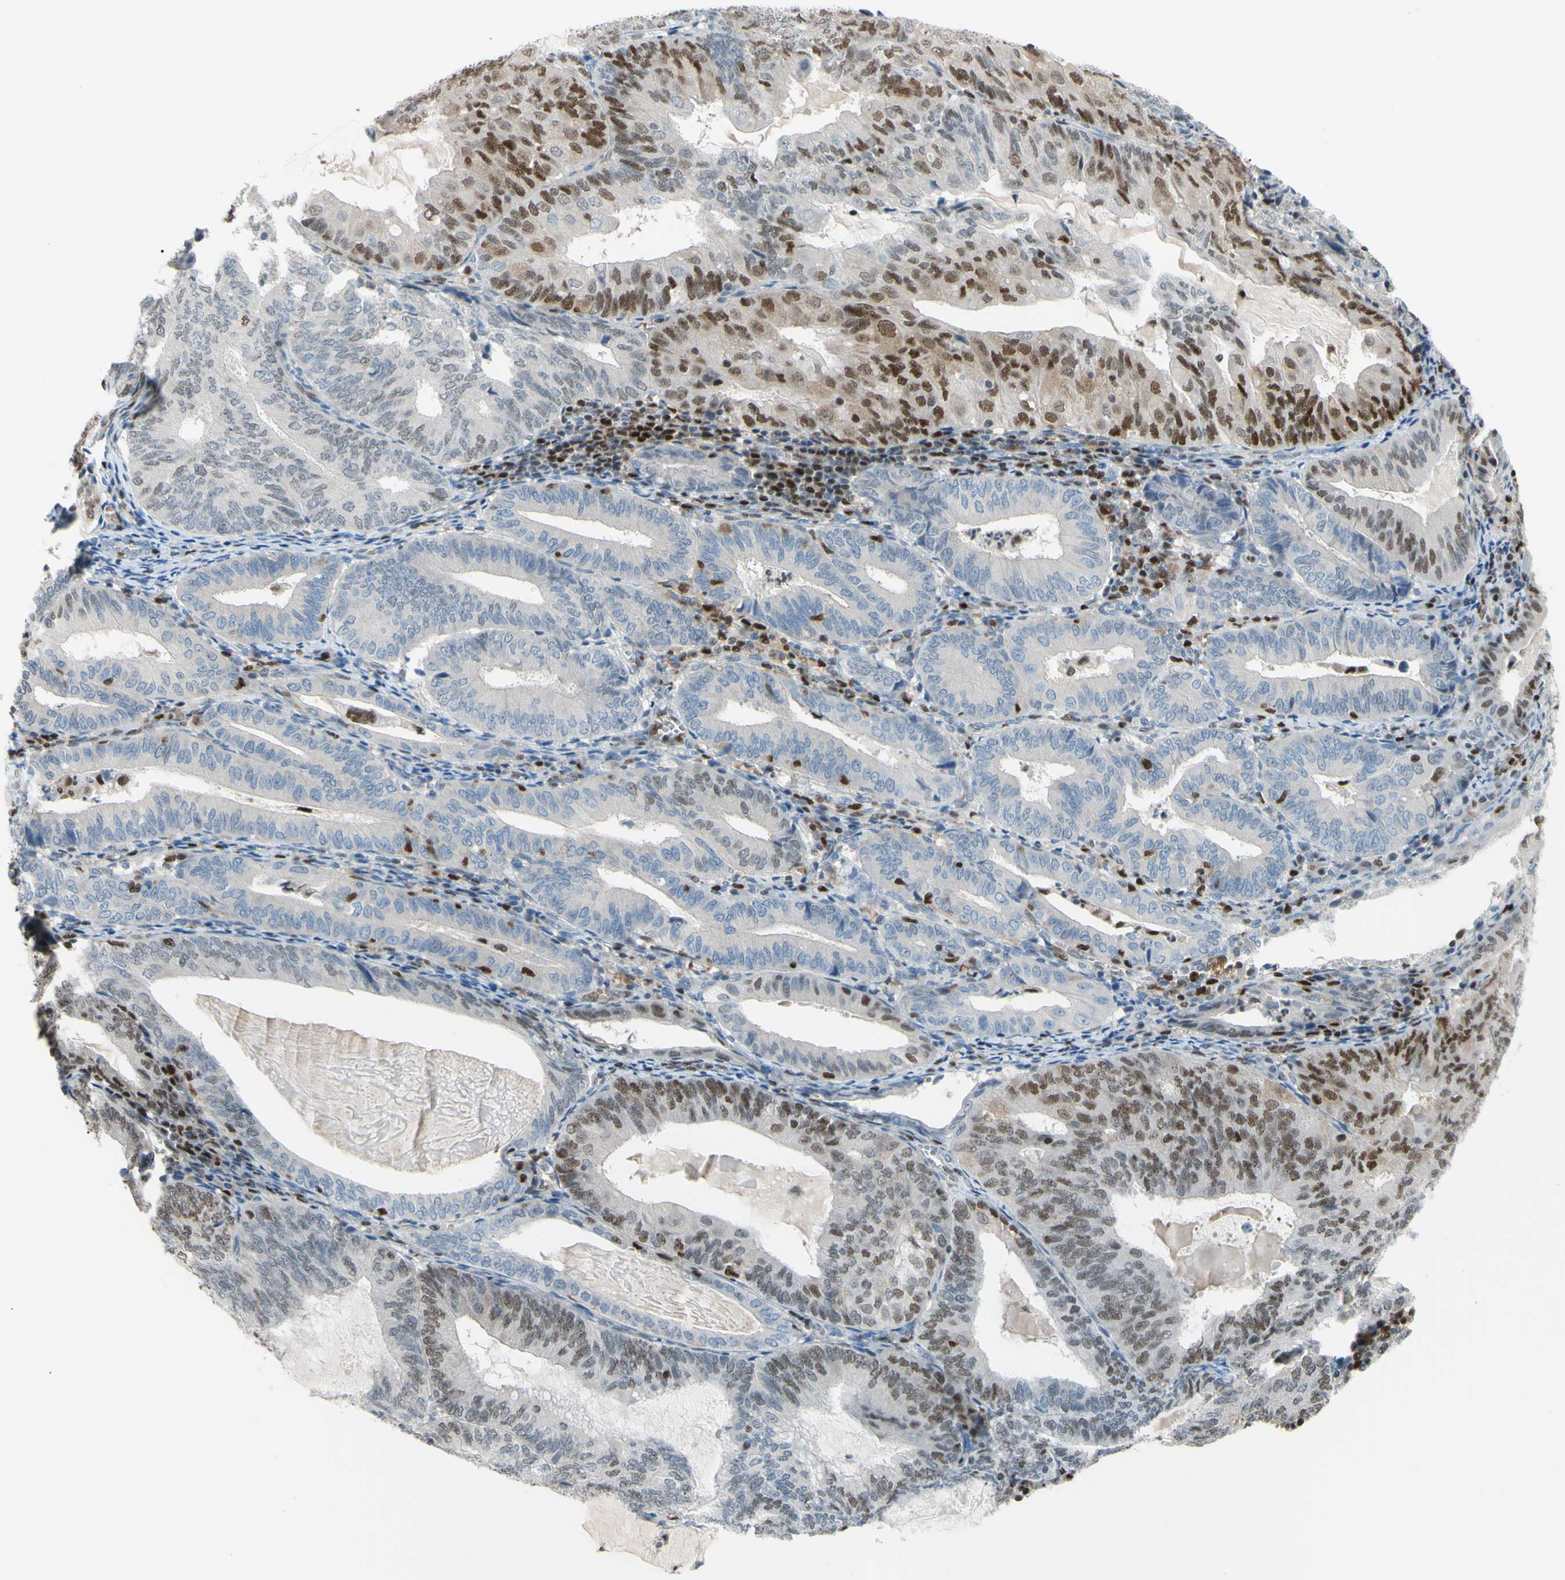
{"staining": {"intensity": "moderate", "quantity": "25%-75%", "location": "cytoplasmic/membranous,nuclear"}, "tissue": "endometrial cancer", "cell_type": "Tumor cells", "image_type": "cancer", "snomed": [{"axis": "morphology", "description": "Adenocarcinoma, NOS"}, {"axis": "topography", "description": "Endometrium"}], "caption": "Endometrial cancer stained for a protein displays moderate cytoplasmic/membranous and nuclear positivity in tumor cells.", "gene": "FKBP5", "patient": {"sex": "female", "age": 81}}